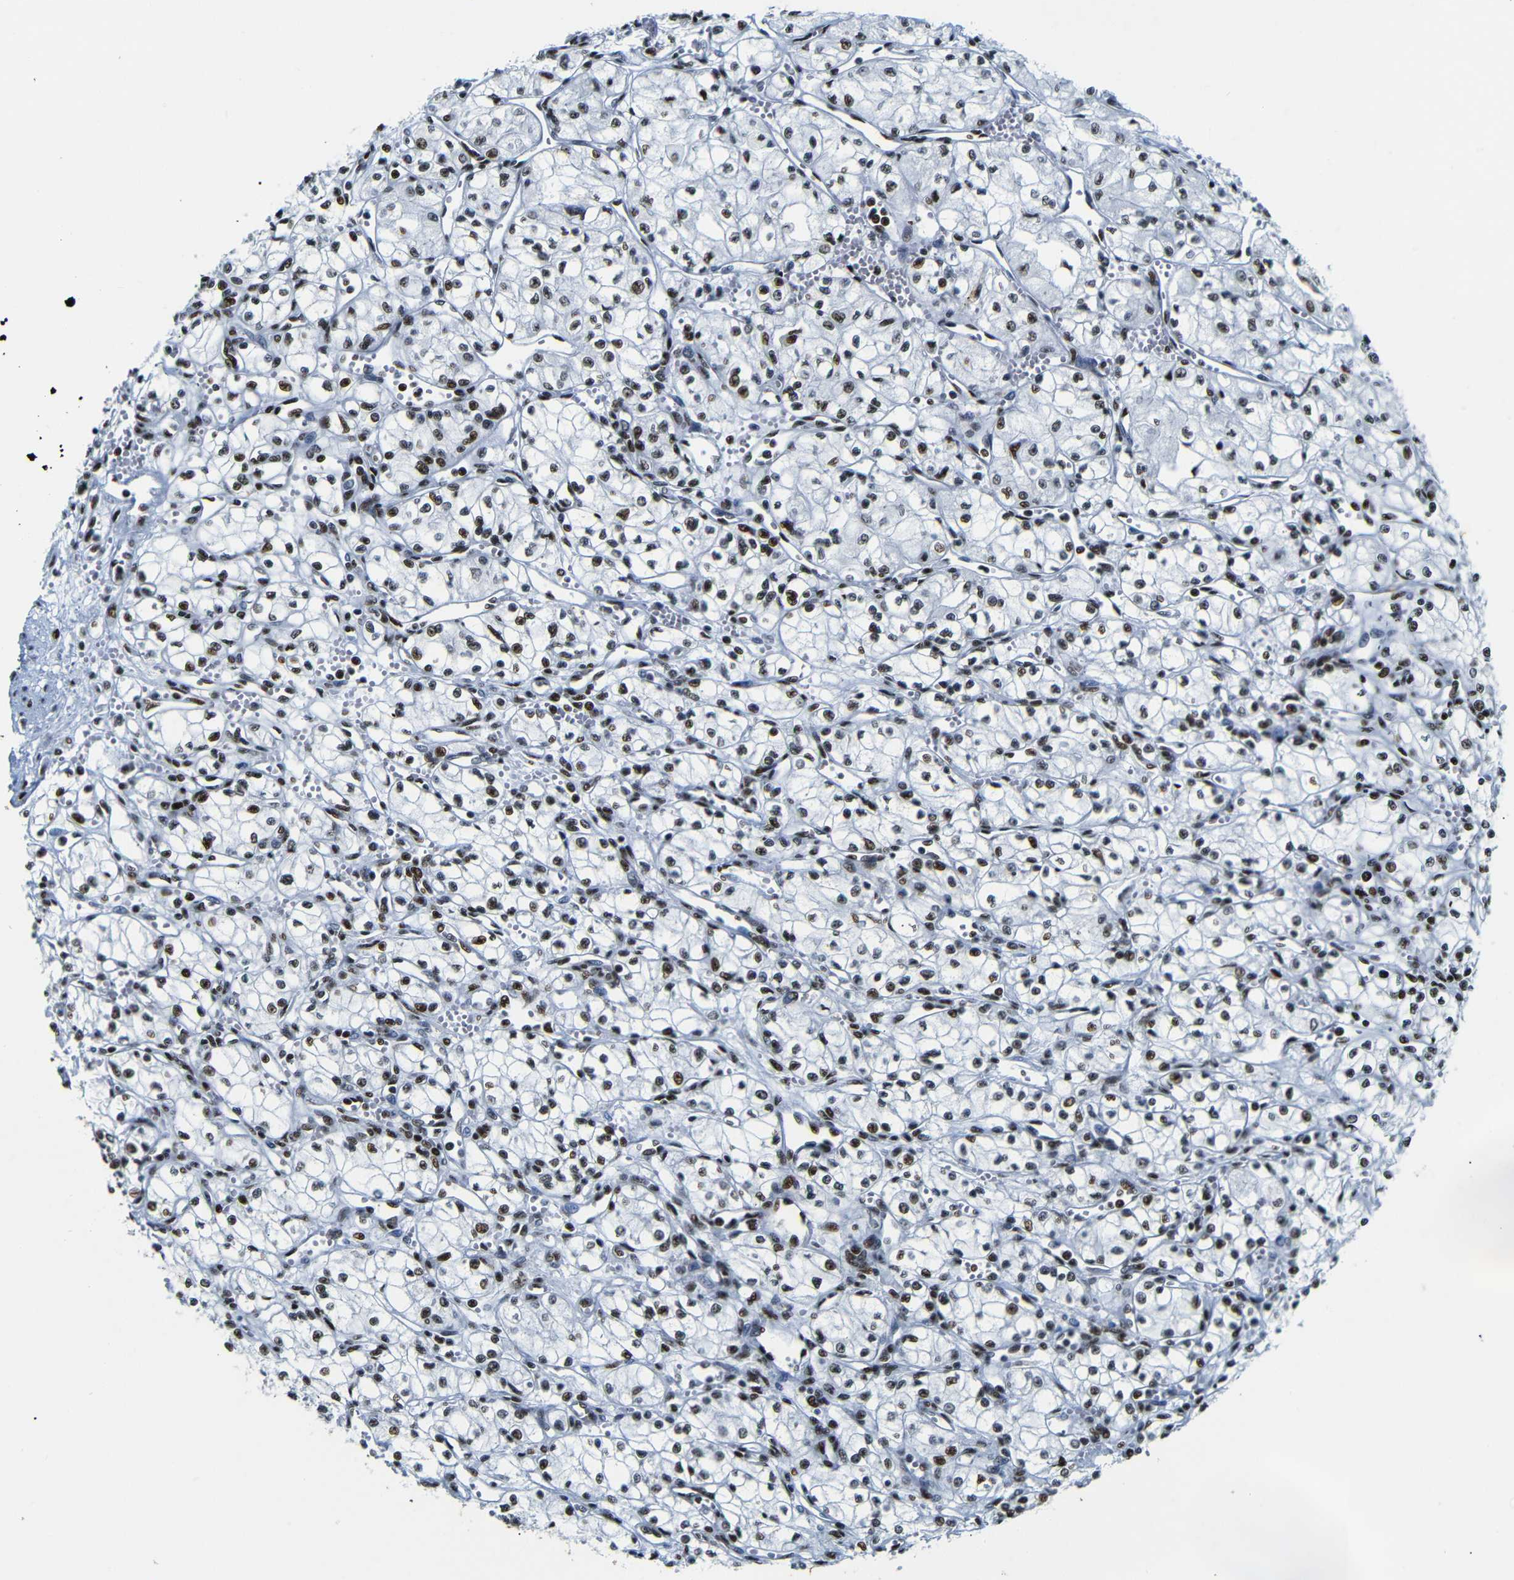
{"staining": {"intensity": "strong", "quantity": ">75%", "location": "nuclear"}, "tissue": "renal cancer", "cell_type": "Tumor cells", "image_type": "cancer", "snomed": [{"axis": "morphology", "description": "Normal tissue, NOS"}, {"axis": "morphology", "description": "Adenocarcinoma, NOS"}, {"axis": "topography", "description": "Kidney"}], "caption": "Strong nuclear staining is seen in approximately >75% of tumor cells in renal adenocarcinoma.", "gene": "SRSF1", "patient": {"sex": "male", "age": 59}}